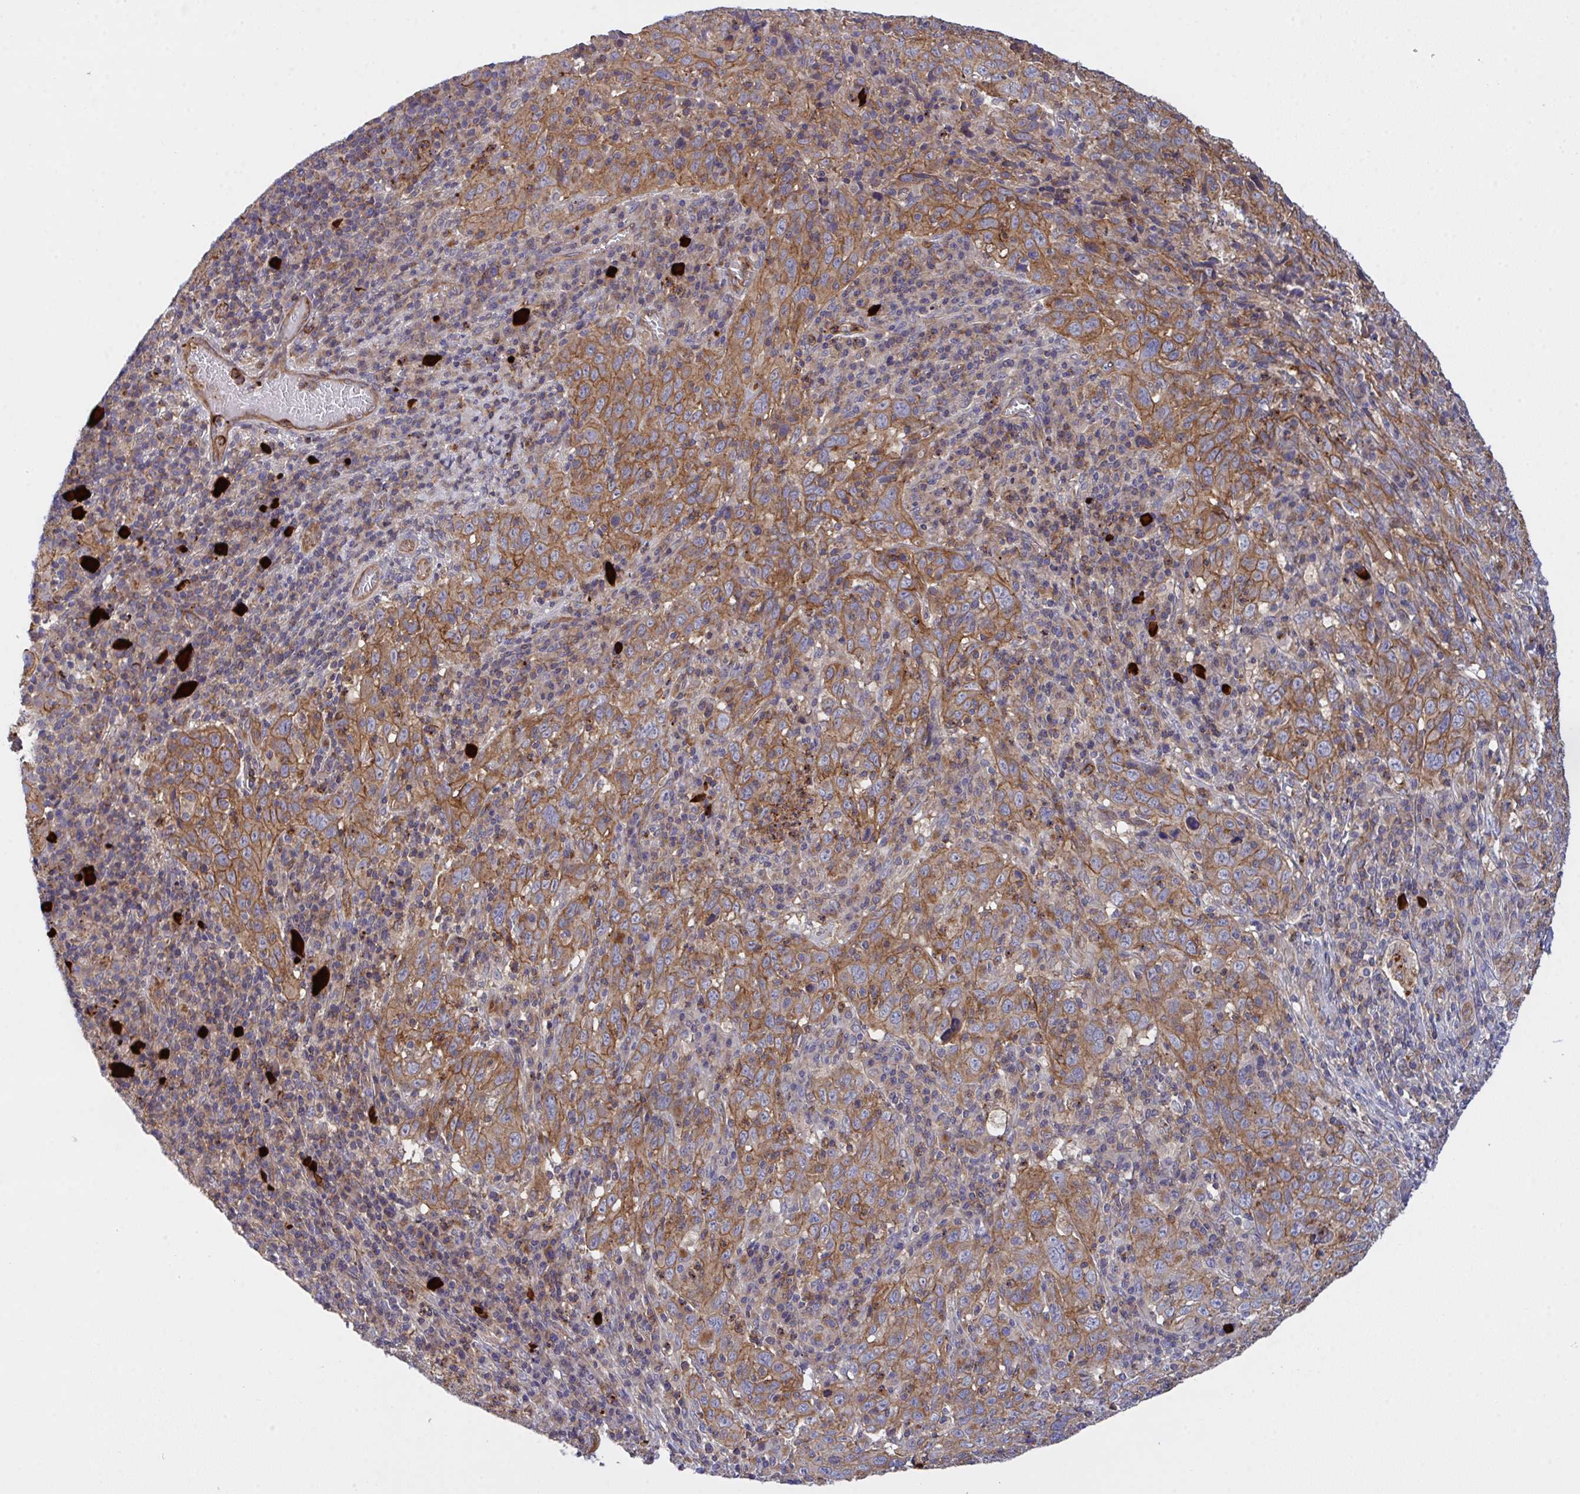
{"staining": {"intensity": "moderate", "quantity": ">75%", "location": "cytoplasmic/membranous"}, "tissue": "cervical cancer", "cell_type": "Tumor cells", "image_type": "cancer", "snomed": [{"axis": "morphology", "description": "Squamous cell carcinoma, NOS"}, {"axis": "topography", "description": "Cervix"}], "caption": "Brown immunohistochemical staining in cervical cancer (squamous cell carcinoma) demonstrates moderate cytoplasmic/membranous positivity in approximately >75% of tumor cells.", "gene": "C4orf36", "patient": {"sex": "female", "age": 46}}